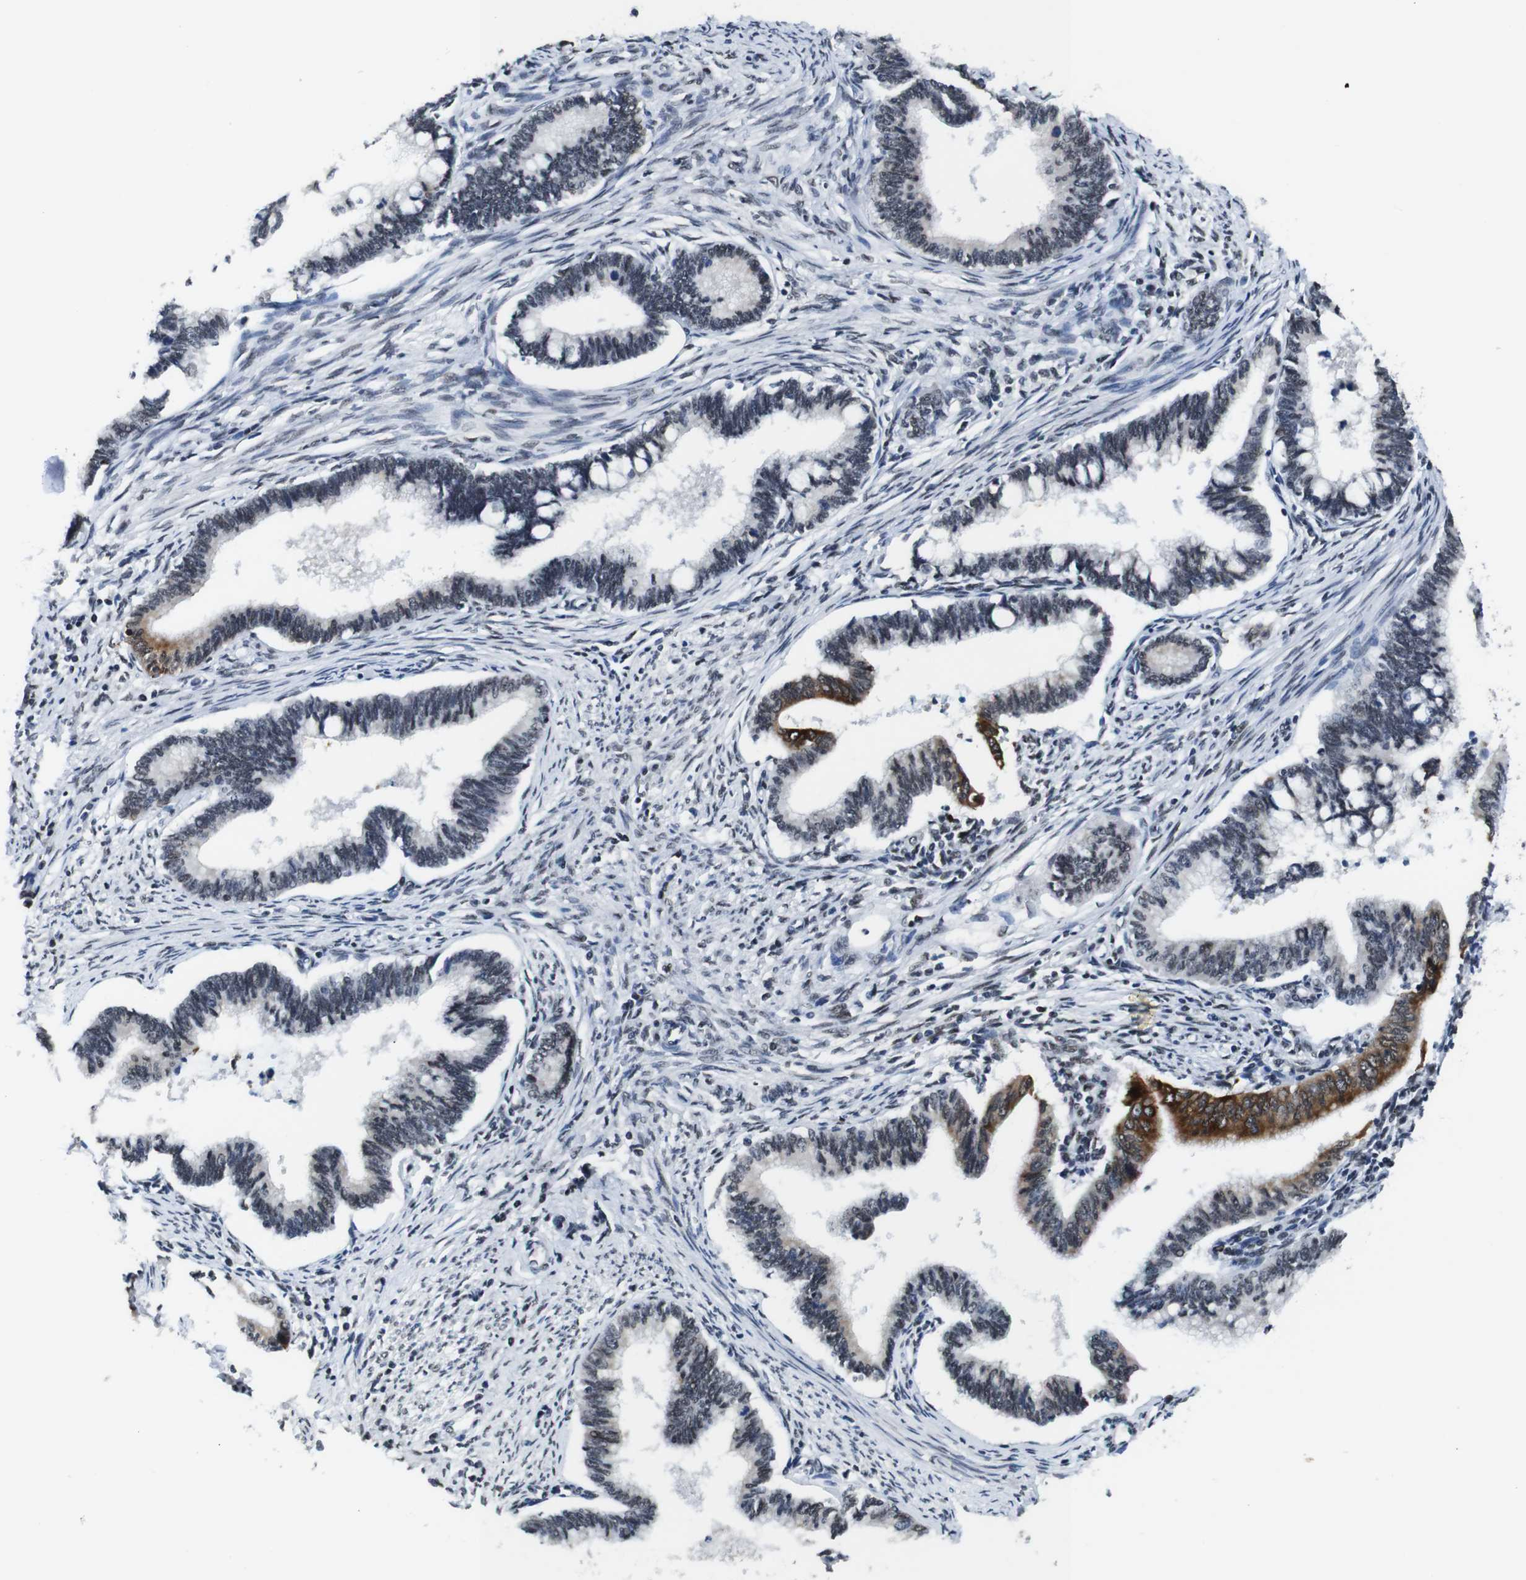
{"staining": {"intensity": "strong", "quantity": "<25%", "location": "cytoplasmic/membranous"}, "tissue": "cervical cancer", "cell_type": "Tumor cells", "image_type": "cancer", "snomed": [{"axis": "morphology", "description": "Adenocarcinoma, NOS"}, {"axis": "topography", "description": "Cervix"}], "caption": "Cervical adenocarcinoma tissue shows strong cytoplasmic/membranous expression in approximately <25% of tumor cells, visualized by immunohistochemistry.", "gene": "ILDR2", "patient": {"sex": "female", "age": 36}}